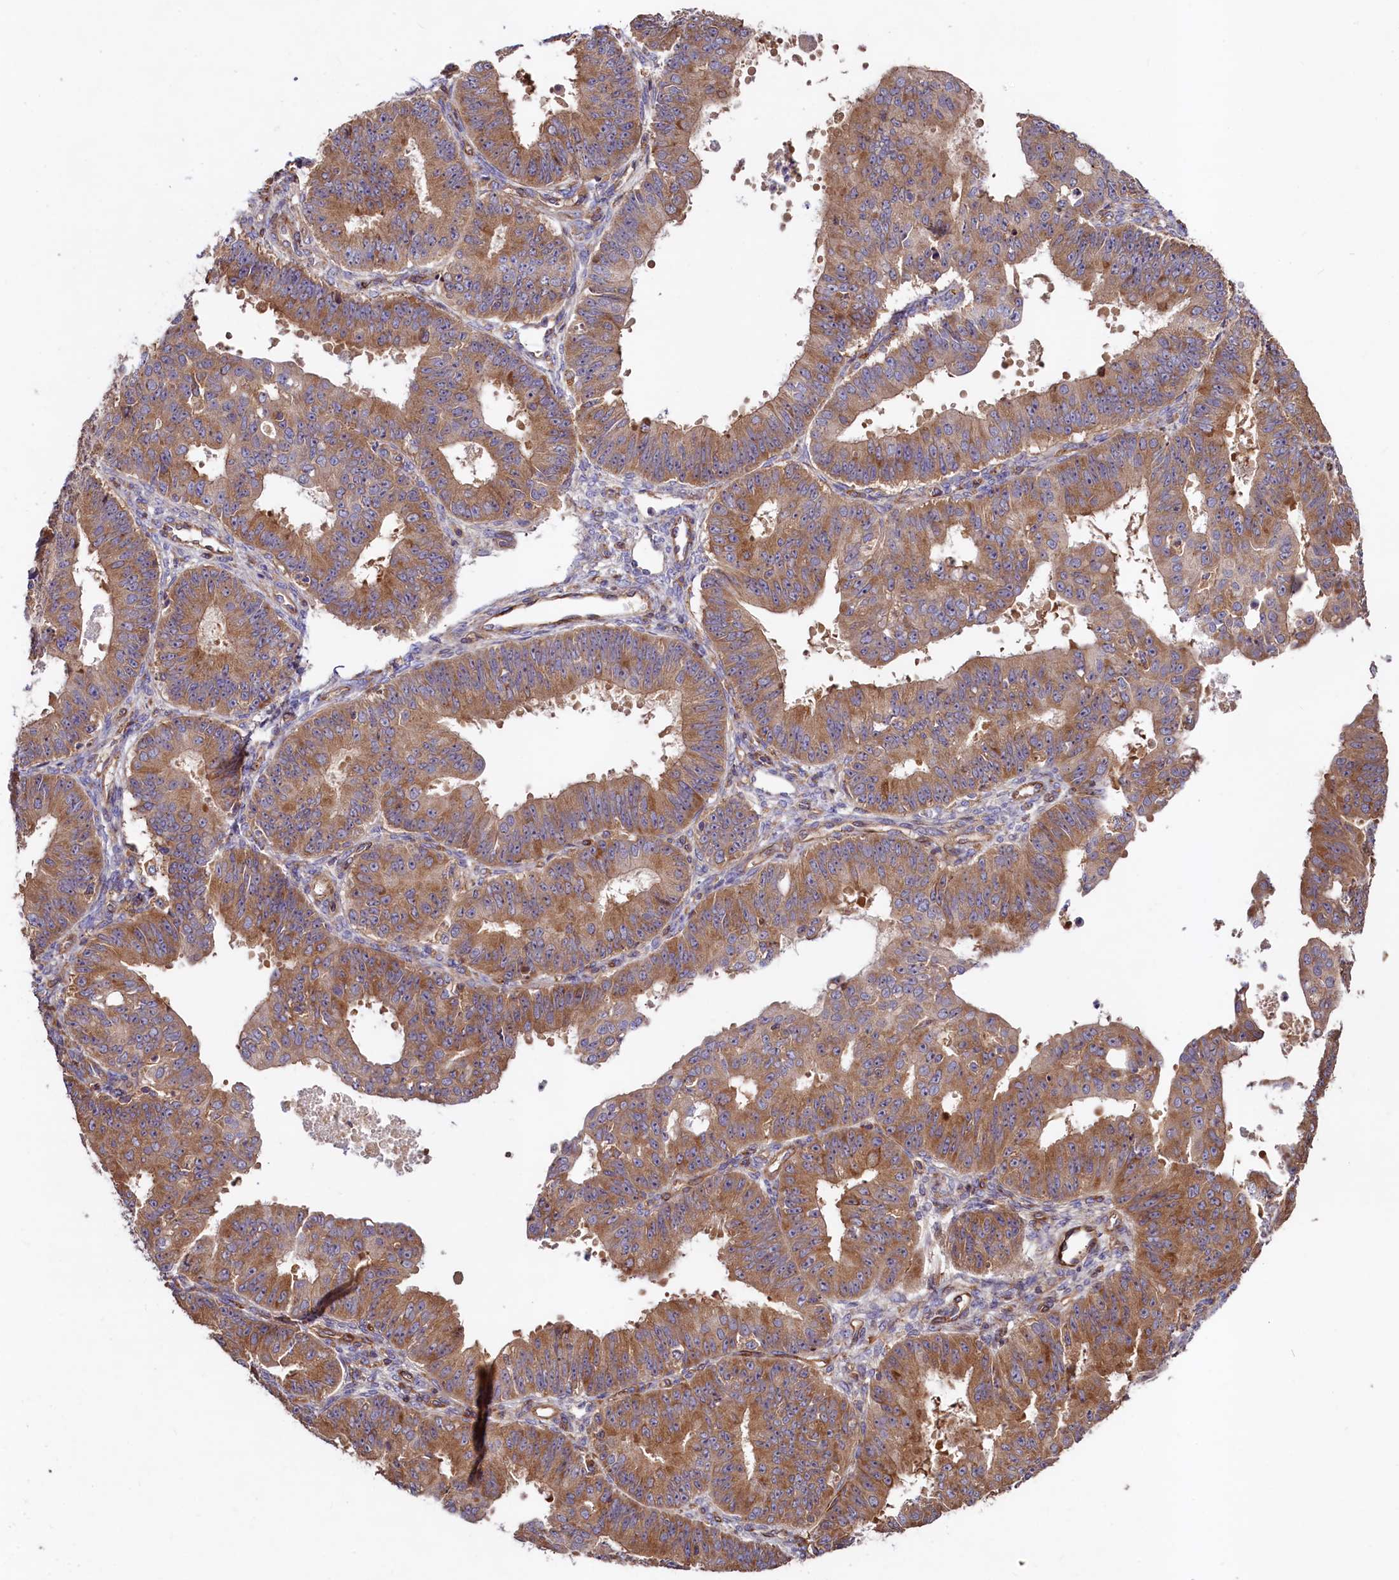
{"staining": {"intensity": "moderate", "quantity": ">75%", "location": "cytoplasmic/membranous"}, "tissue": "ovarian cancer", "cell_type": "Tumor cells", "image_type": "cancer", "snomed": [{"axis": "morphology", "description": "Carcinoma, endometroid"}, {"axis": "topography", "description": "Appendix"}, {"axis": "topography", "description": "Ovary"}], "caption": "This histopathology image reveals ovarian cancer (endometroid carcinoma) stained with immunohistochemistry to label a protein in brown. The cytoplasmic/membranous of tumor cells show moderate positivity for the protein. Nuclei are counter-stained blue.", "gene": "KLHDC4", "patient": {"sex": "female", "age": 42}}